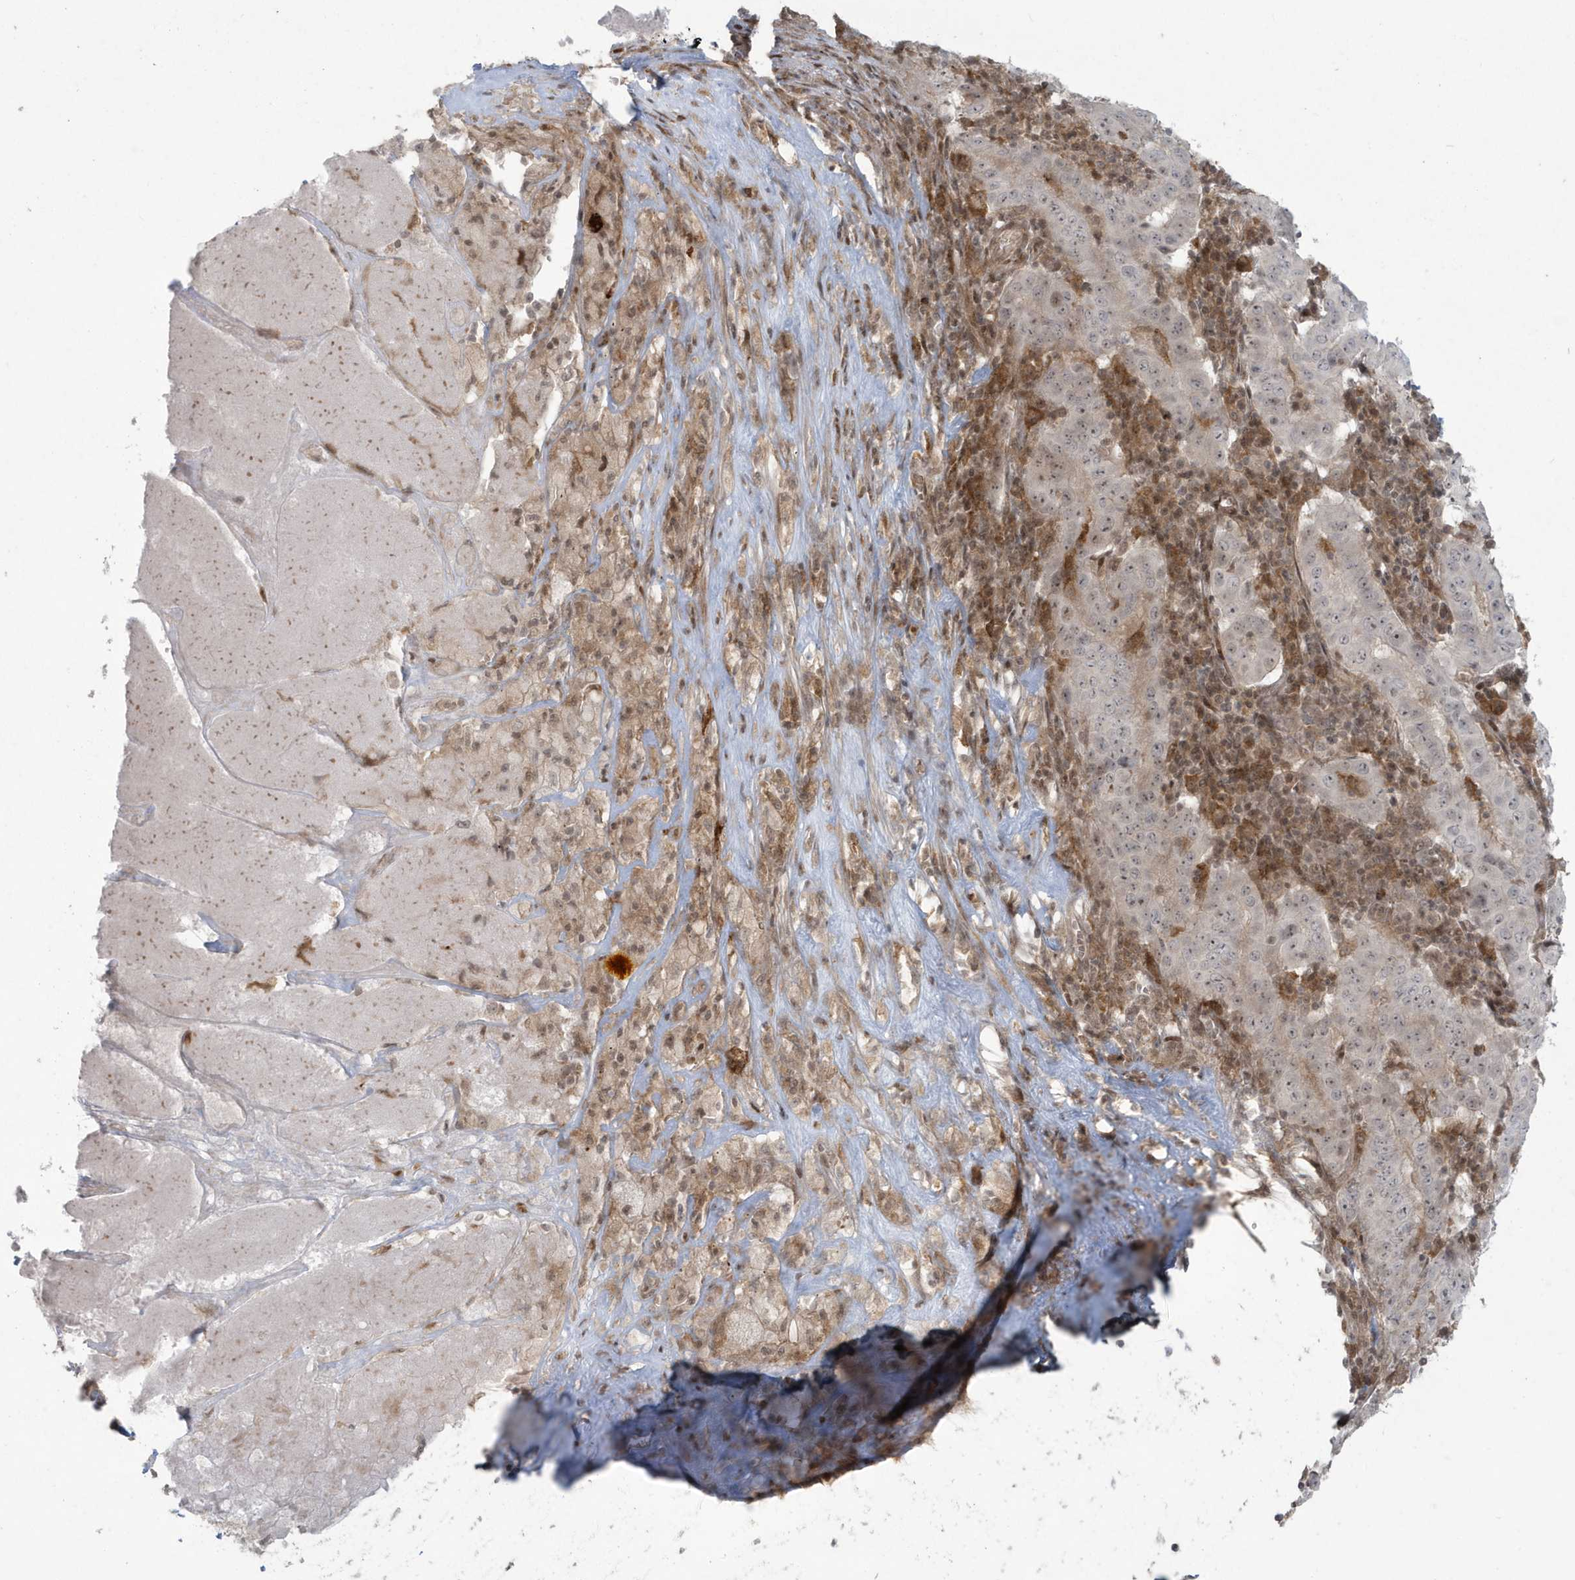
{"staining": {"intensity": "weak", "quantity": "<25%", "location": "nuclear"}, "tissue": "pancreatic cancer", "cell_type": "Tumor cells", "image_type": "cancer", "snomed": [{"axis": "morphology", "description": "Adenocarcinoma, NOS"}, {"axis": "topography", "description": "Pancreas"}], "caption": "There is no significant positivity in tumor cells of pancreatic cancer. Nuclei are stained in blue.", "gene": "C1orf52", "patient": {"sex": "male", "age": 63}}